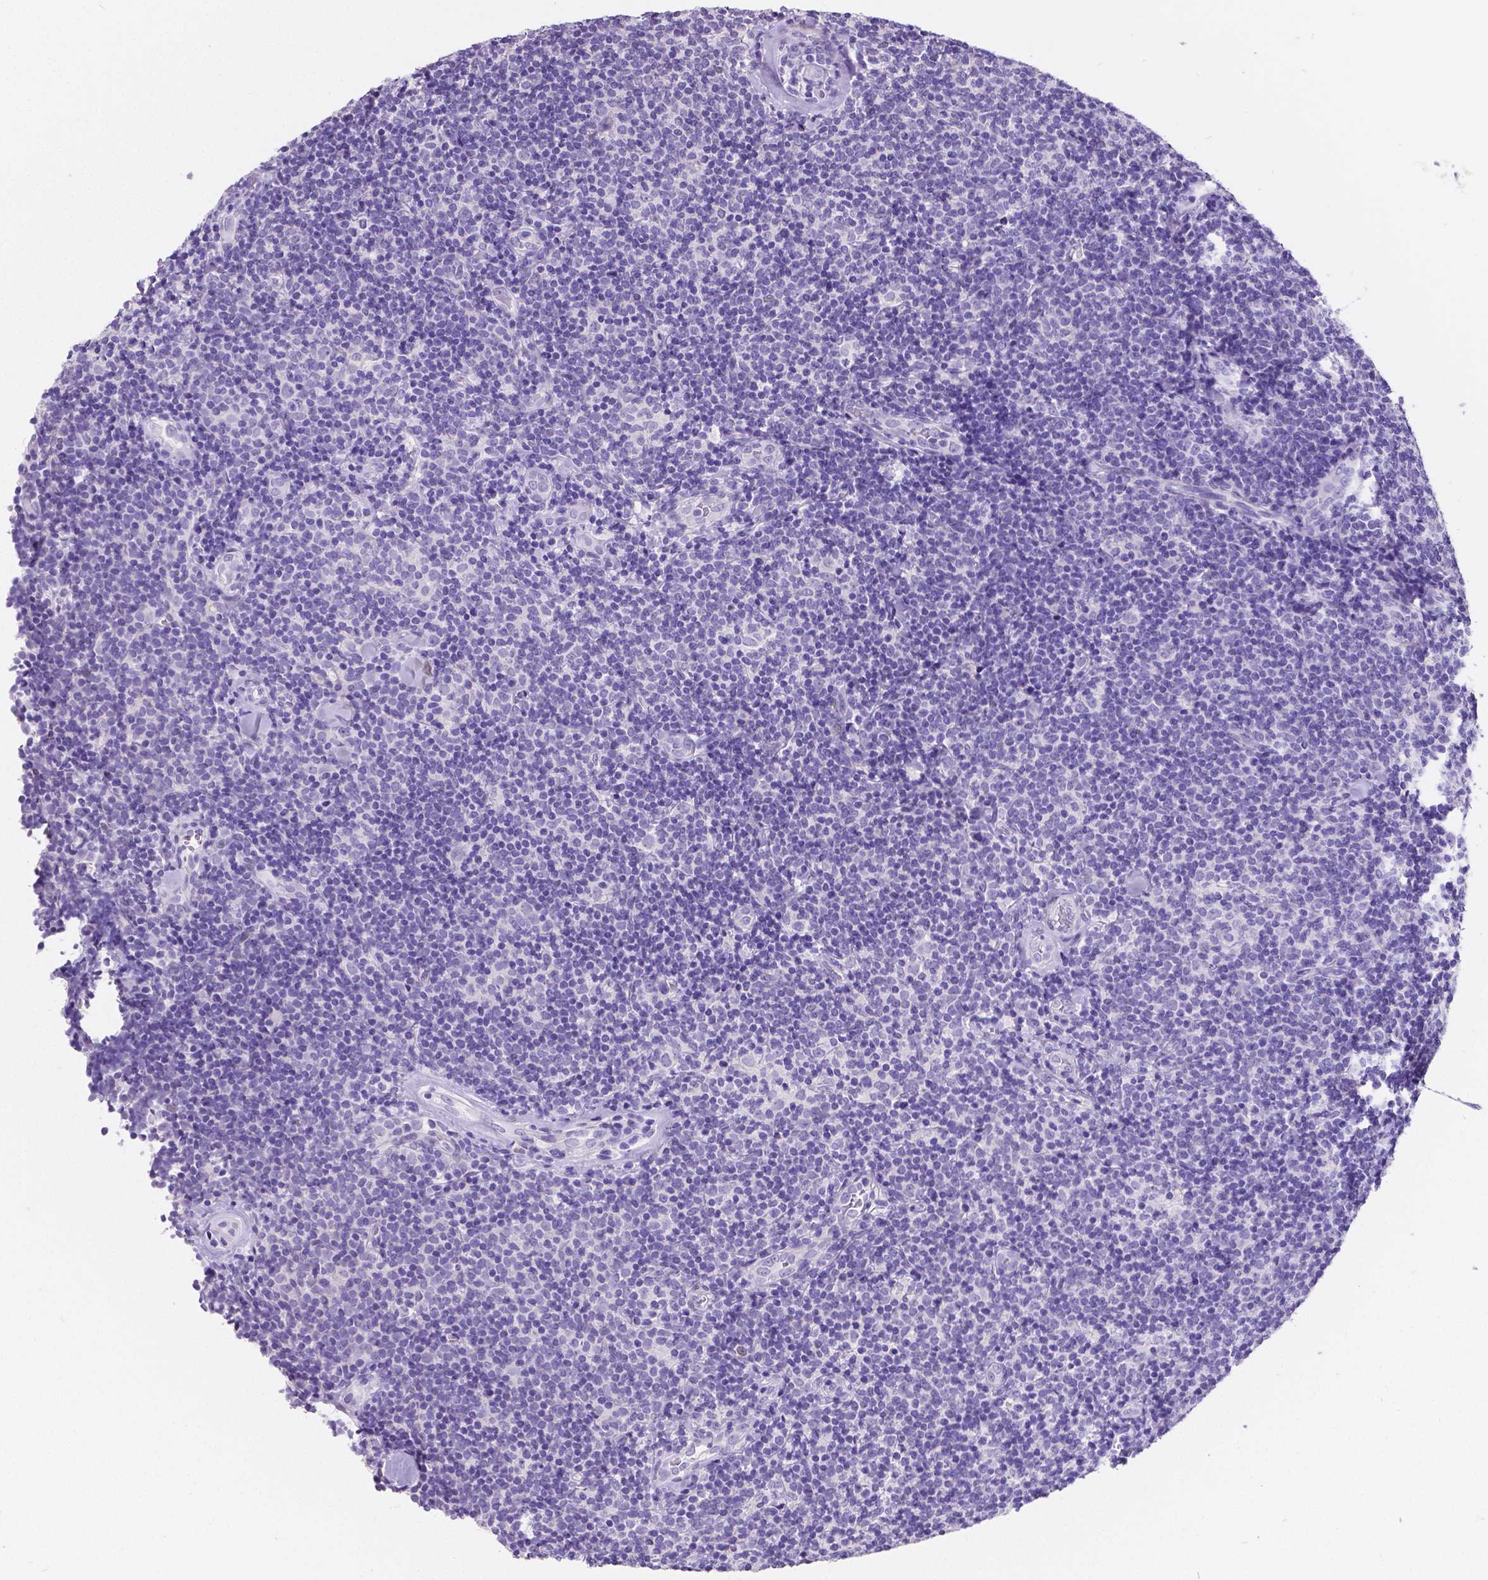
{"staining": {"intensity": "negative", "quantity": "none", "location": "none"}, "tissue": "lymphoma", "cell_type": "Tumor cells", "image_type": "cancer", "snomed": [{"axis": "morphology", "description": "Malignant lymphoma, non-Hodgkin's type, Low grade"}, {"axis": "topography", "description": "Lymph node"}], "caption": "DAB immunohistochemical staining of lymphoma reveals no significant expression in tumor cells.", "gene": "SATB2", "patient": {"sex": "female", "age": 56}}